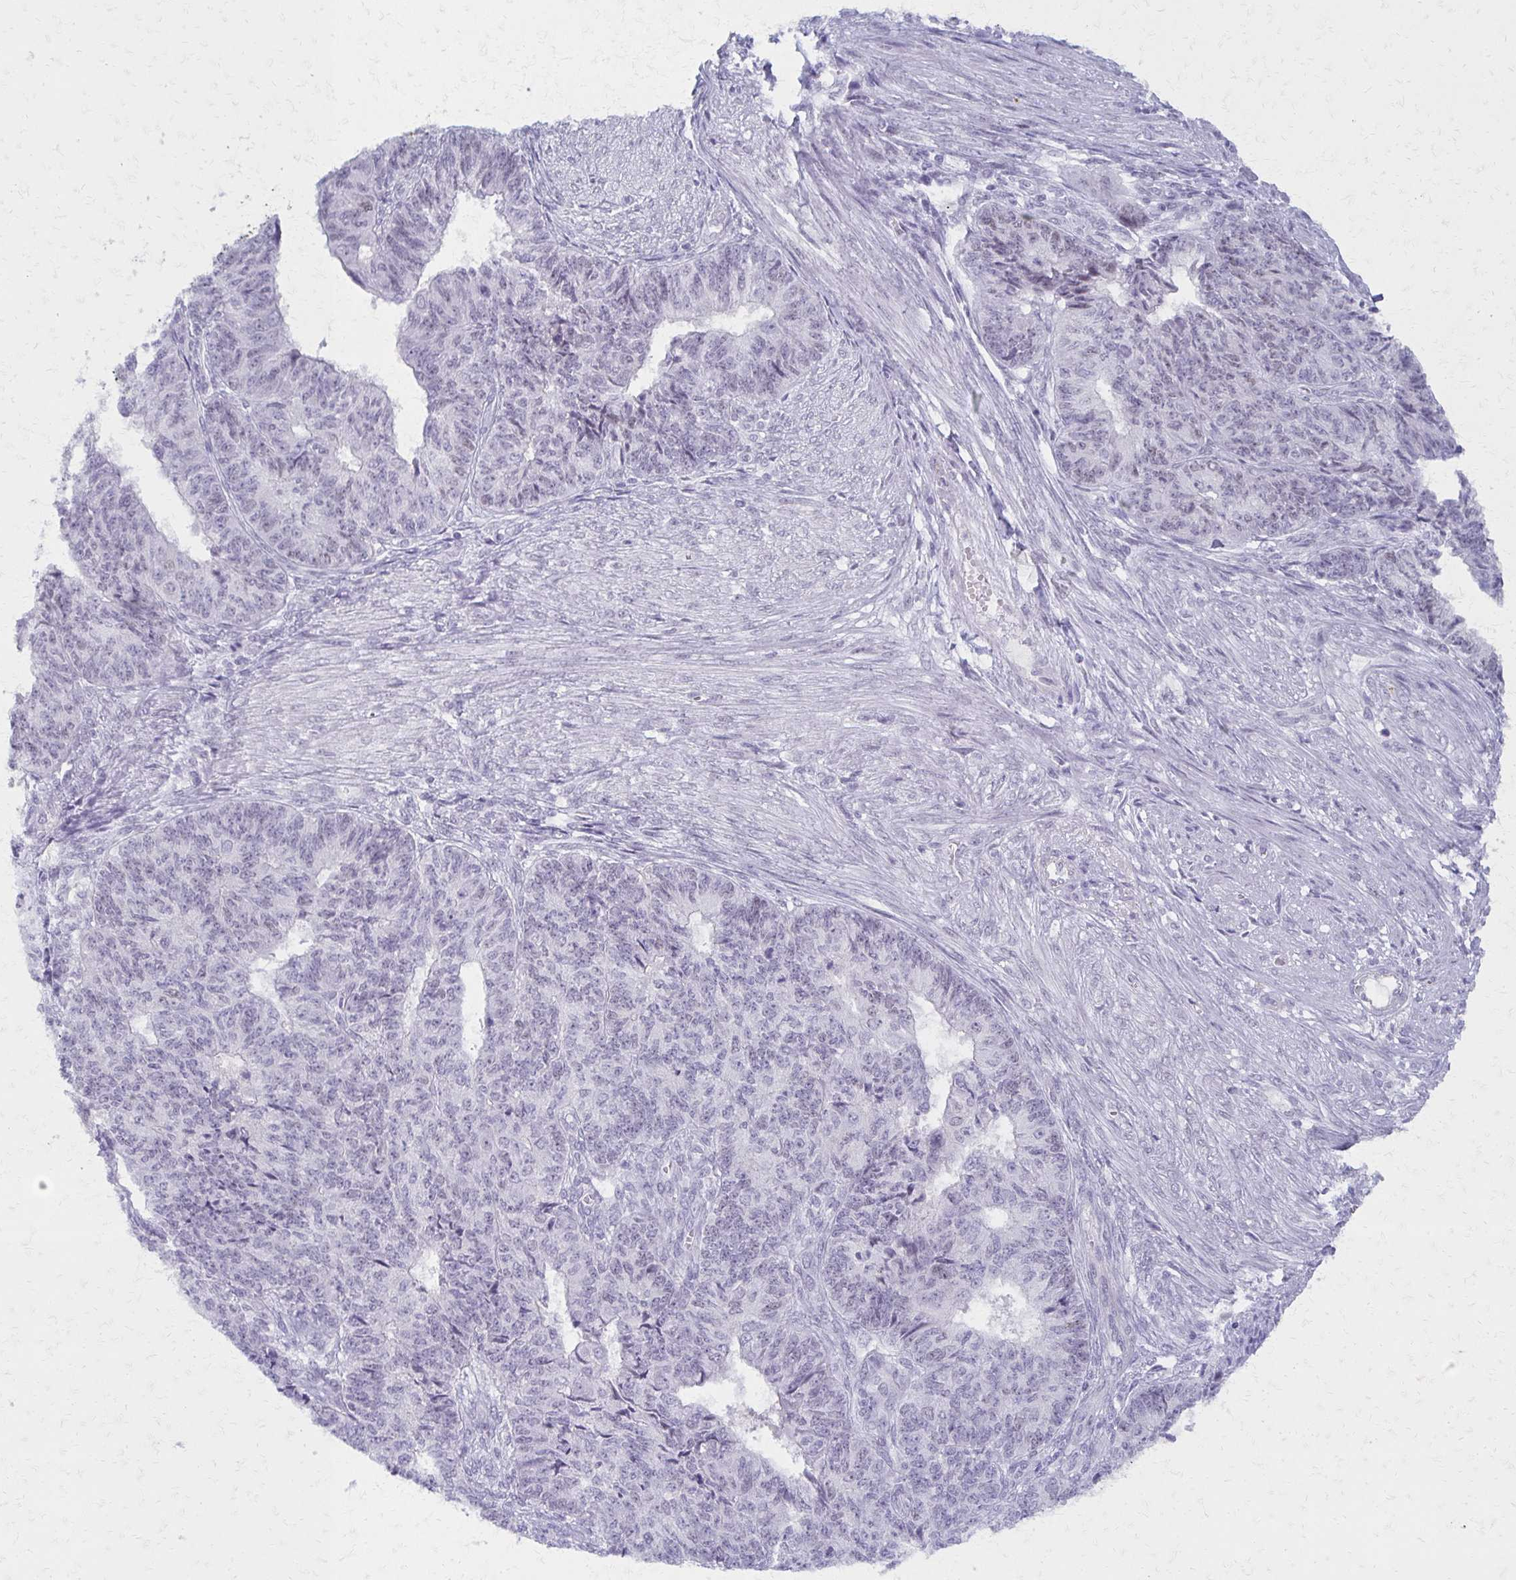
{"staining": {"intensity": "negative", "quantity": "none", "location": "none"}, "tissue": "endometrial cancer", "cell_type": "Tumor cells", "image_type": "cancer", "snomed": [{"axis": "morphology", "description": "Adenocarcinoma, NOS"}, {"axis": "topography", "description": "Endometrium"}], "caption": "A micrograph of human endometrial cancer (adenocarcinoma) is negative for staining in tumor cells.", "gene": "MORC4", "patient": {"sex": "female", "age": 32}}